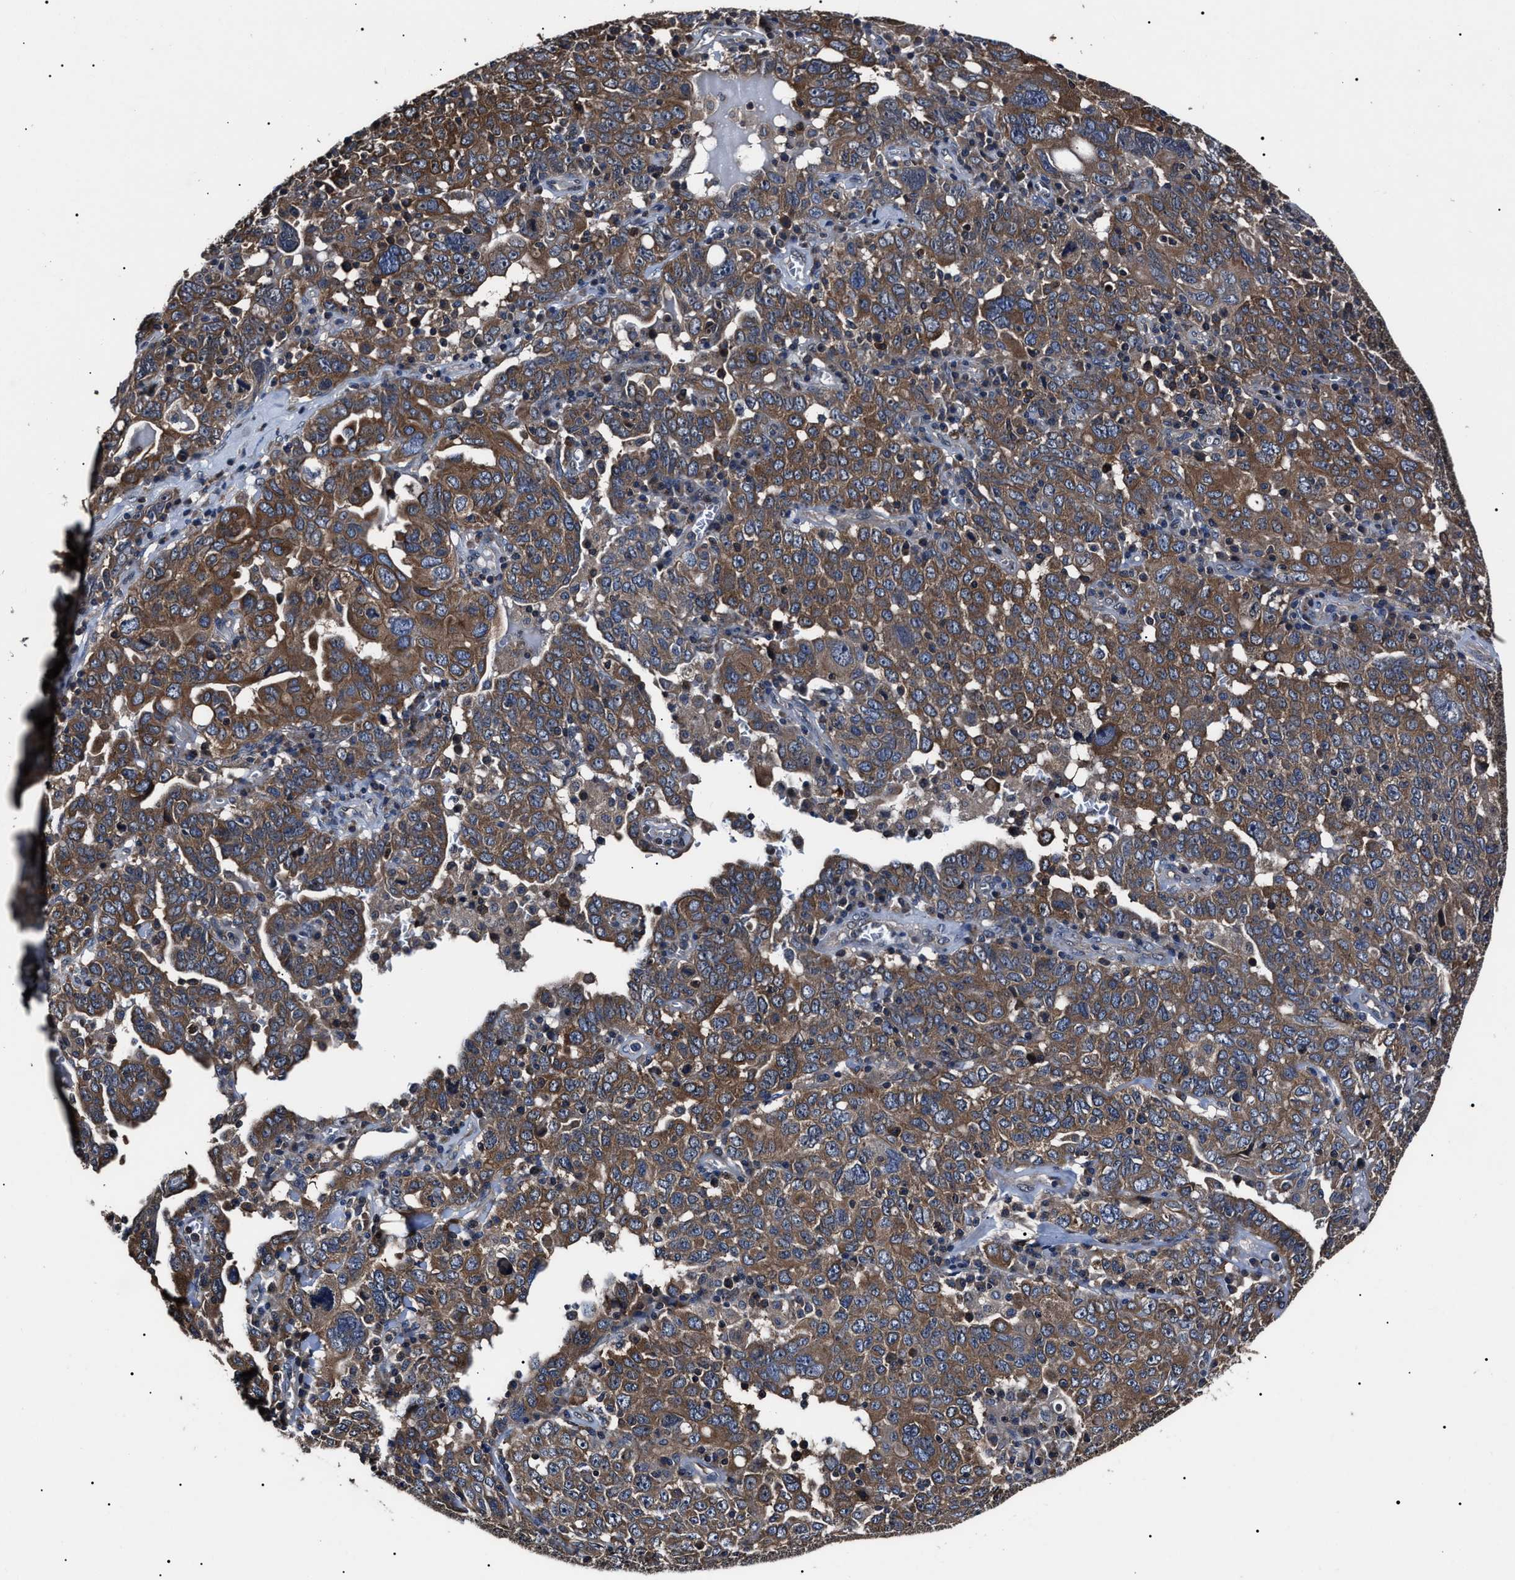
{"staining": {"intensity": "moderate", "quantity": ">75%", "location": "cytoplasmic/membranous"}, "tissue": "ovarian cancer", "cell_type": "Tumor cells", "image_type": "cancer", "snomed": [{"axis": "morphology", "description": "Carcinoma, endometroid"}, {"axis": "topography", "description": "Ovary"}], "caption": "Ovarian cancer tissue reveals moderate cytoplasmic/membranous staining in about >75% of tumor cells, visualized by immunohistochemistry.", "gene": "CCT8", "patient": {"sex": "female", "age": 62}}